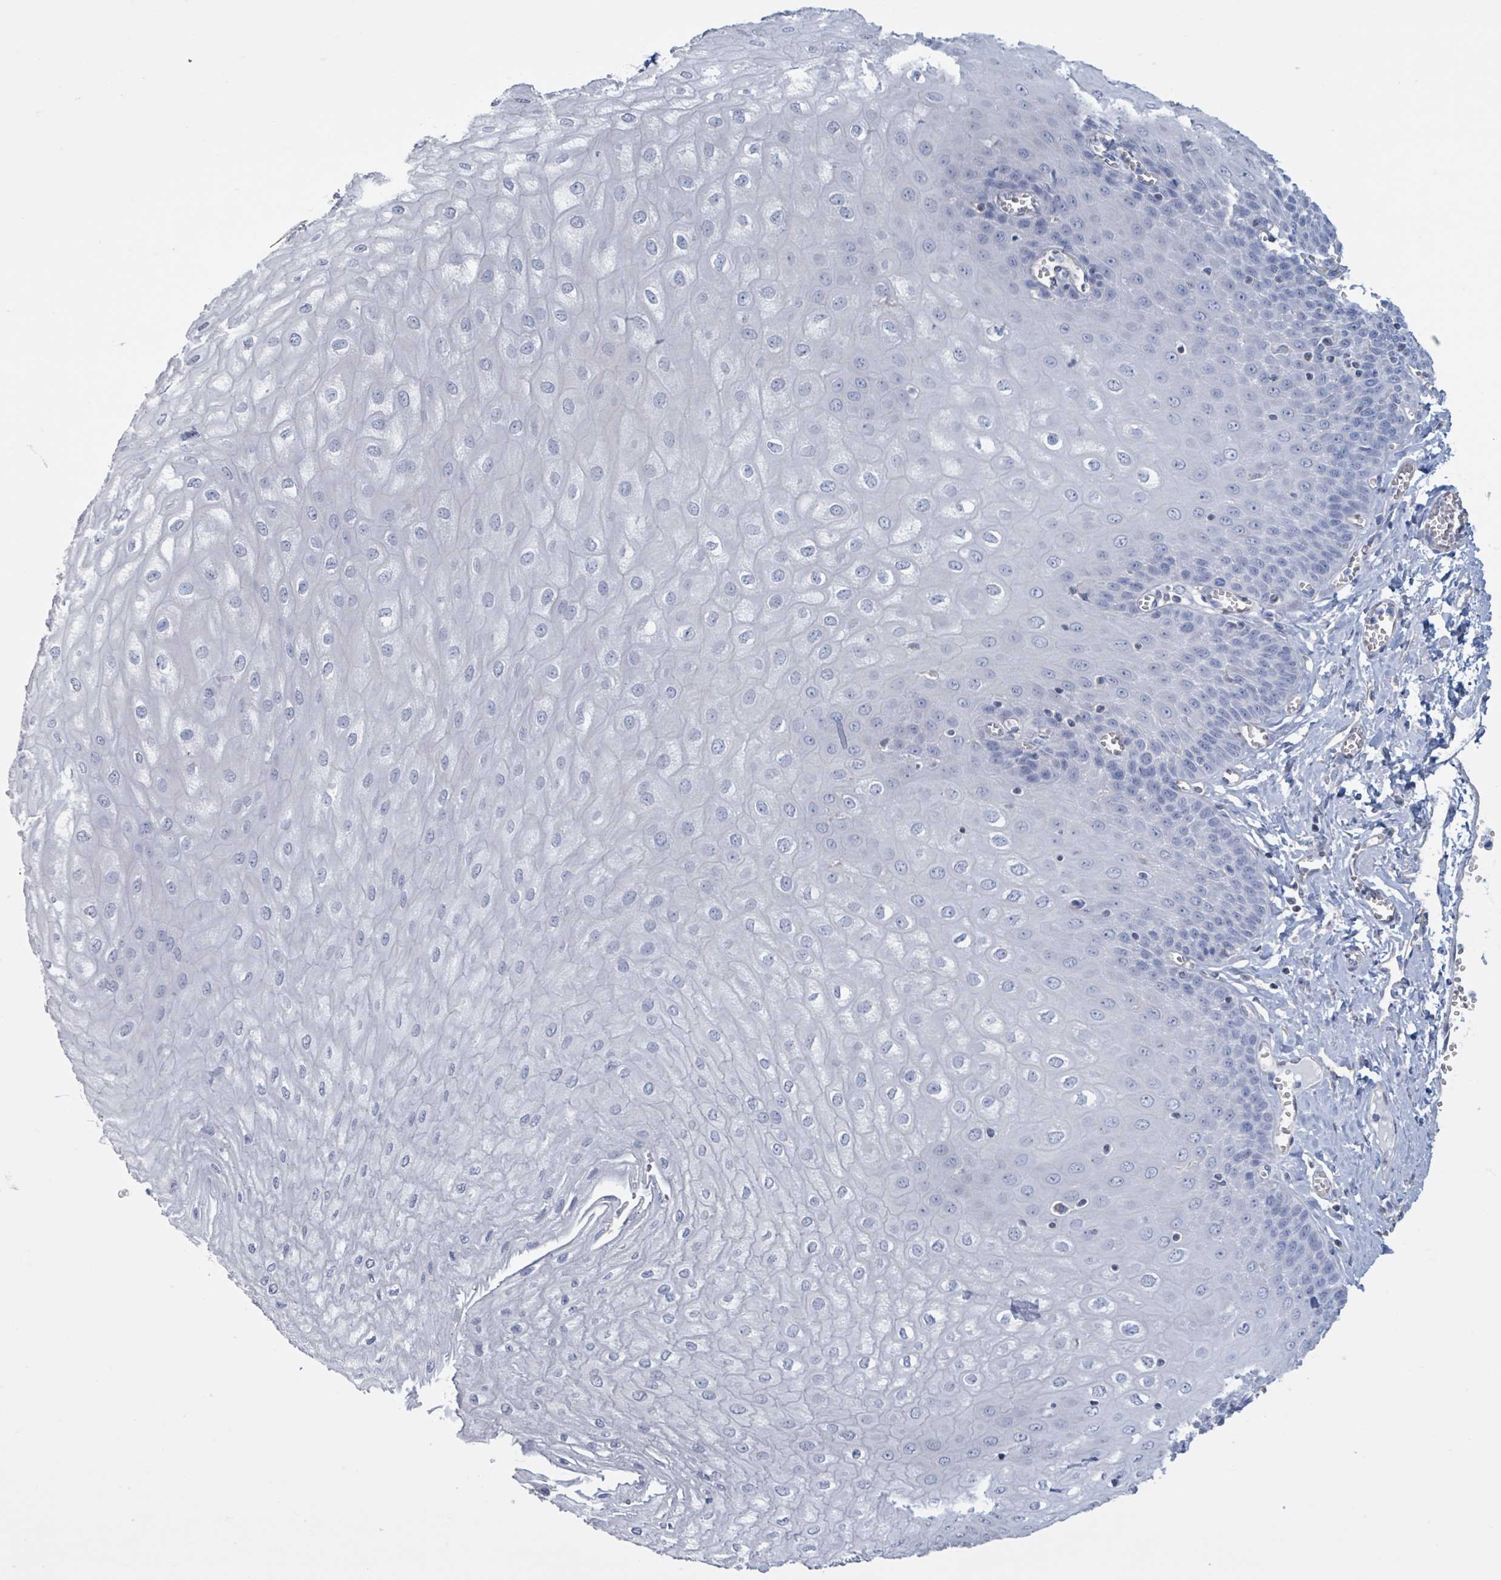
{"staining": {"intensity": "negative", "quantity": "none", "location": "none"}, "tissue": "esophagus", "cell_type": "Squamous epithelial cells", "image_type": "normal", "snomed": [{"axis": "morphology", "description": "Normal tissue, NOS"}, {"axis": "topography", "description": "Esophagus"}], "caption": "Immunohistochemistry (IHC) photomicrograph of normal esophagus stained for a protein (brown), which demonstrates no expression in squamous epithelial cells. The staining was performed using DAB (3,3'-diaminobenzidine) to visualize the protein expression in brown, while the nuclei were stained in blue with hematoxylin (Magnification: 20x).", "gene": "CT45A10", "patient": {"sex": "male", "age": 60}}